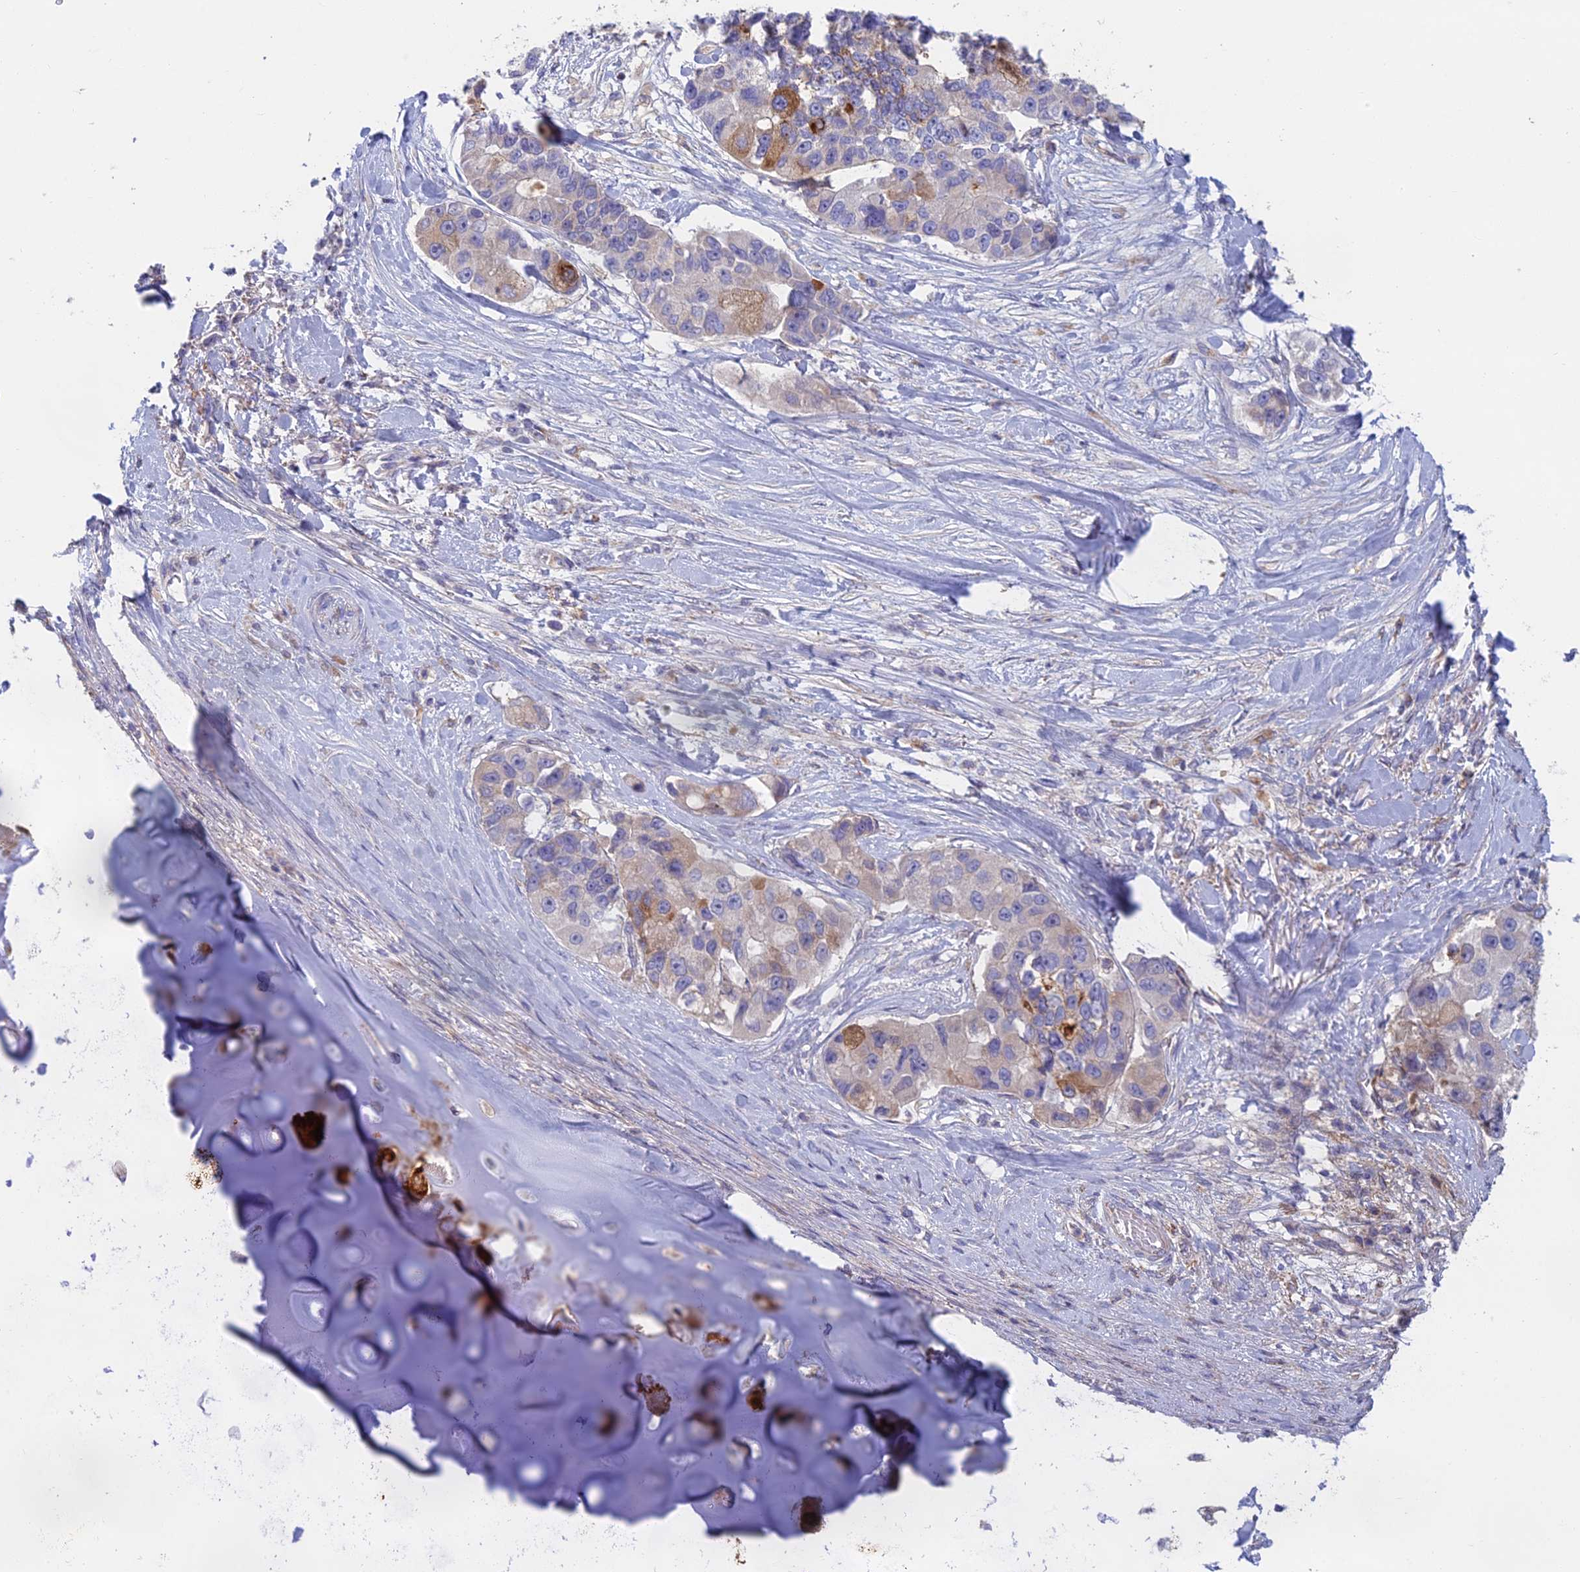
{"staining": {"intensity": "moderate", "quantity": "<25%", "location": "cytoplasmic/membranous"}, "tissue": "lung cancer", "cell_type": "Tumor cells", "image_type": "cancer", "snomed": [{"axis": "morphology", "description": "Adenocarcinoma, NOS"}, {"axis": "topography", "description": "Lung"}], "caption": "Protein positivity by immunohistochemistry (IHC) exhibits moderate cytoplasmic/membranous staining in about <25% of tumor cells in lung cancer (adenocarcinoma).", "gene": "IFTAP", "patient": {"sex": "female", "age": 54}}